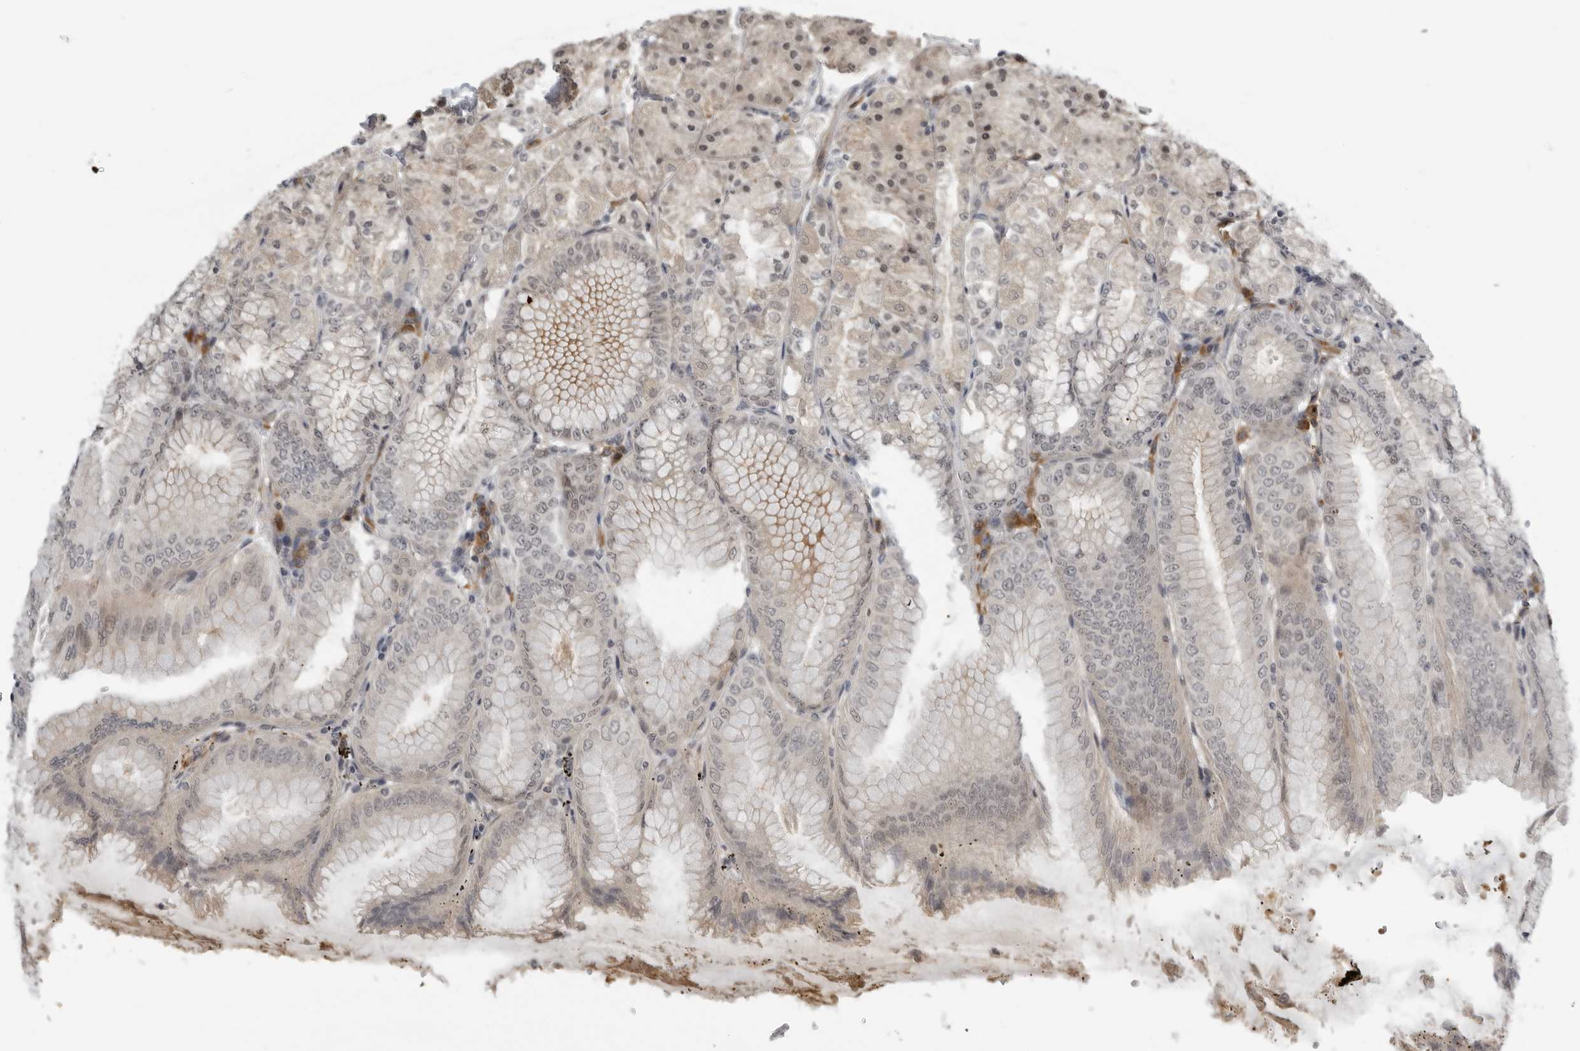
{"staining": {"intensity": "moderate", "quantity": ">75%", "location": "cytoplasmic/membranous,nuclear"}, "tissue": "stomach", "cell_type": "Glandular cells", "image_type": "normal", "snomed": [{"axis": "morphology", "description": "Normal tissue, NOS"}, {"axis": "topography", "description": "Stomach, lower"}], "caption": "IHC (DAB) staining of benign human stomach shows moderate cytoplasmic/membranous,nuclear protein positivity in about >75% of glandular cells. The staining was performed using DAB to visualize the protein expression in brown, while the nuclei were stained in blue with hematoxylin (Magnification: 20x).", "gene": "ALPK2", "patient": {"sex": "male", "age": 71}}